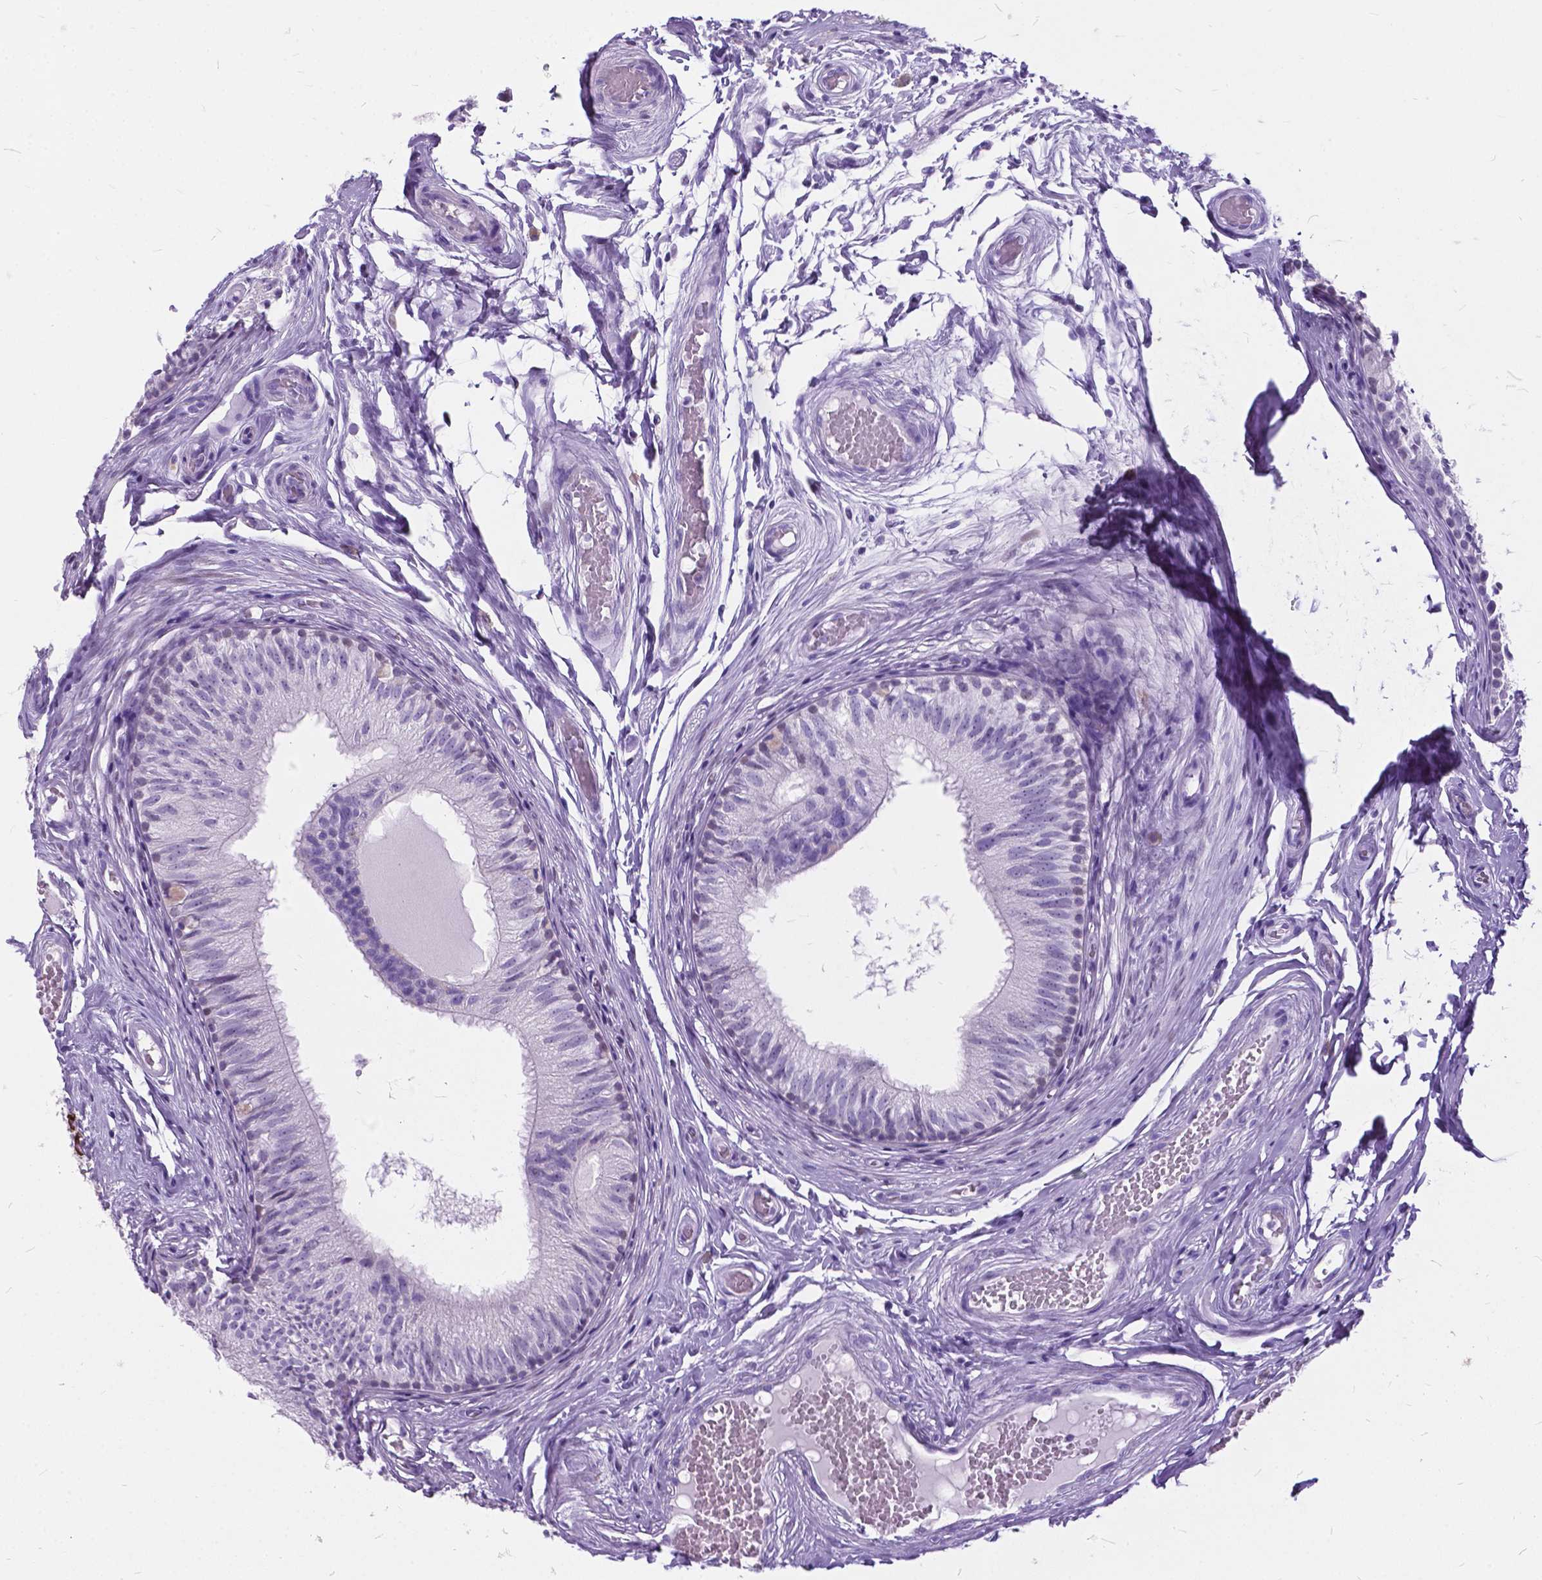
{"staining": {"intensity": "negative", "quantity": "none", "location": "none"}, "tissue": "epididymis", "cell_type": "Glandular cells", "image_type": "normal", "snomed": [{"axis": "morphology", "description": "Normal tissue, NOS"}, {"axis": "topography", "description": "Epididymis"}], "caption": "Glandular cells show no significant staining in benign epididymis.", "gene": "BSND", "patient": {"sex": "male", "age": 29}}